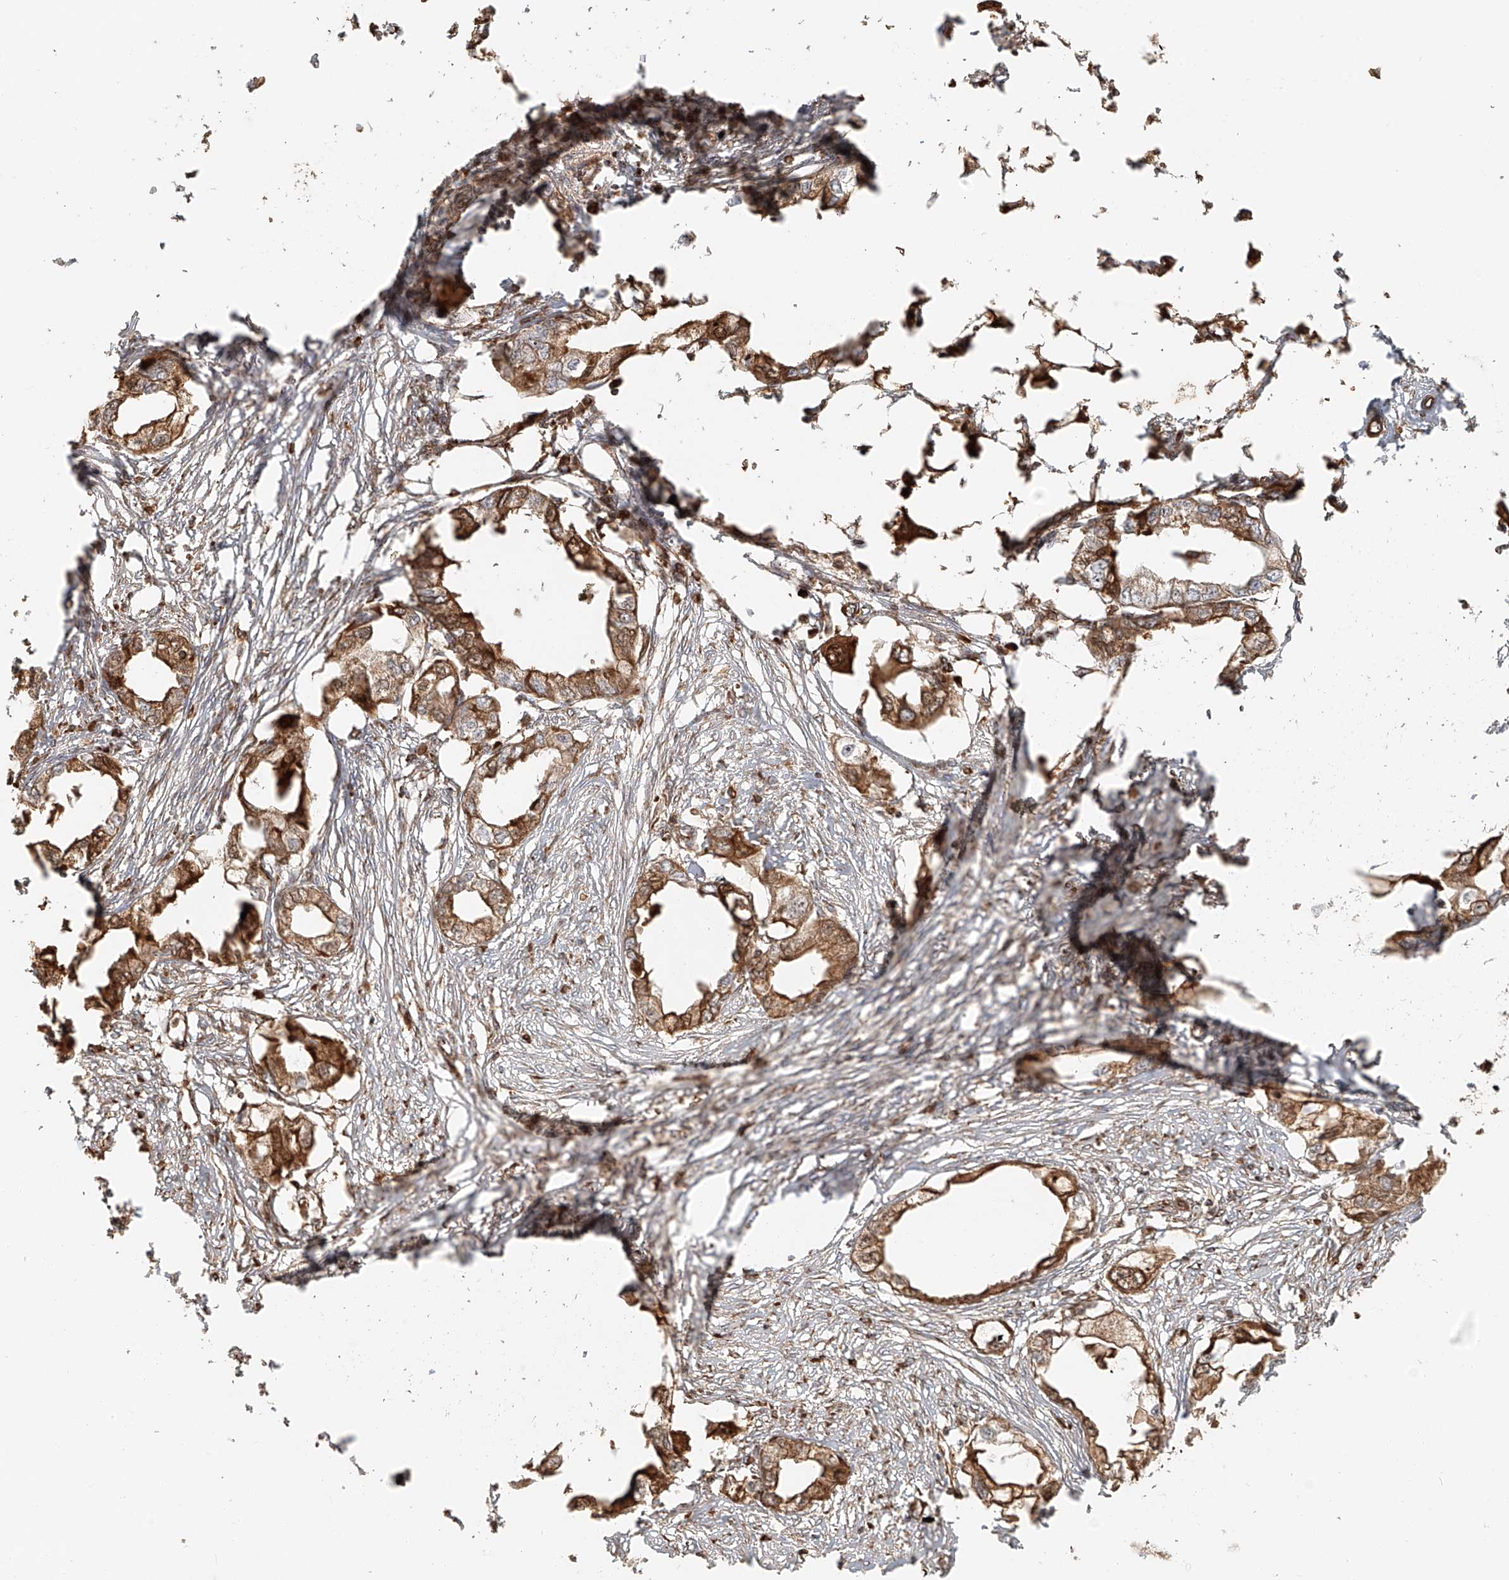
{"staining": {"intensity": "moderate", "quantity": ">75%", "location": "cytoplasmic/membranous"}, "tissue": "endometrial cancer", "cell_type": "Tumor cells", "image_type": "cancer", "snomed": [{"axis": "morphology", "description": "Adenocarcinoma, NOS"}, {"axis": "morphology", "description": "Adenocarcinoma, metastatic, NOS"}, {"axis": "topography", "description": "Adipose tissue"}, {"axis": "topography", "description": "Endometrium"}], "caption": "DAB (3,3'-diaminobenzidine) immunohistochemical staining of endometrial cancer (metastatic adenocarcinoma) demonstrates moderate cytoplasmic/membranous protein expression in approximately >75% of tumor cells. Using DAB (brown) and hematoxylin (blue) stains, captured at high magnification using brightfield microscopy.", "gene": "MIPEP", "patient": {"sex": "female", "age": 67}}